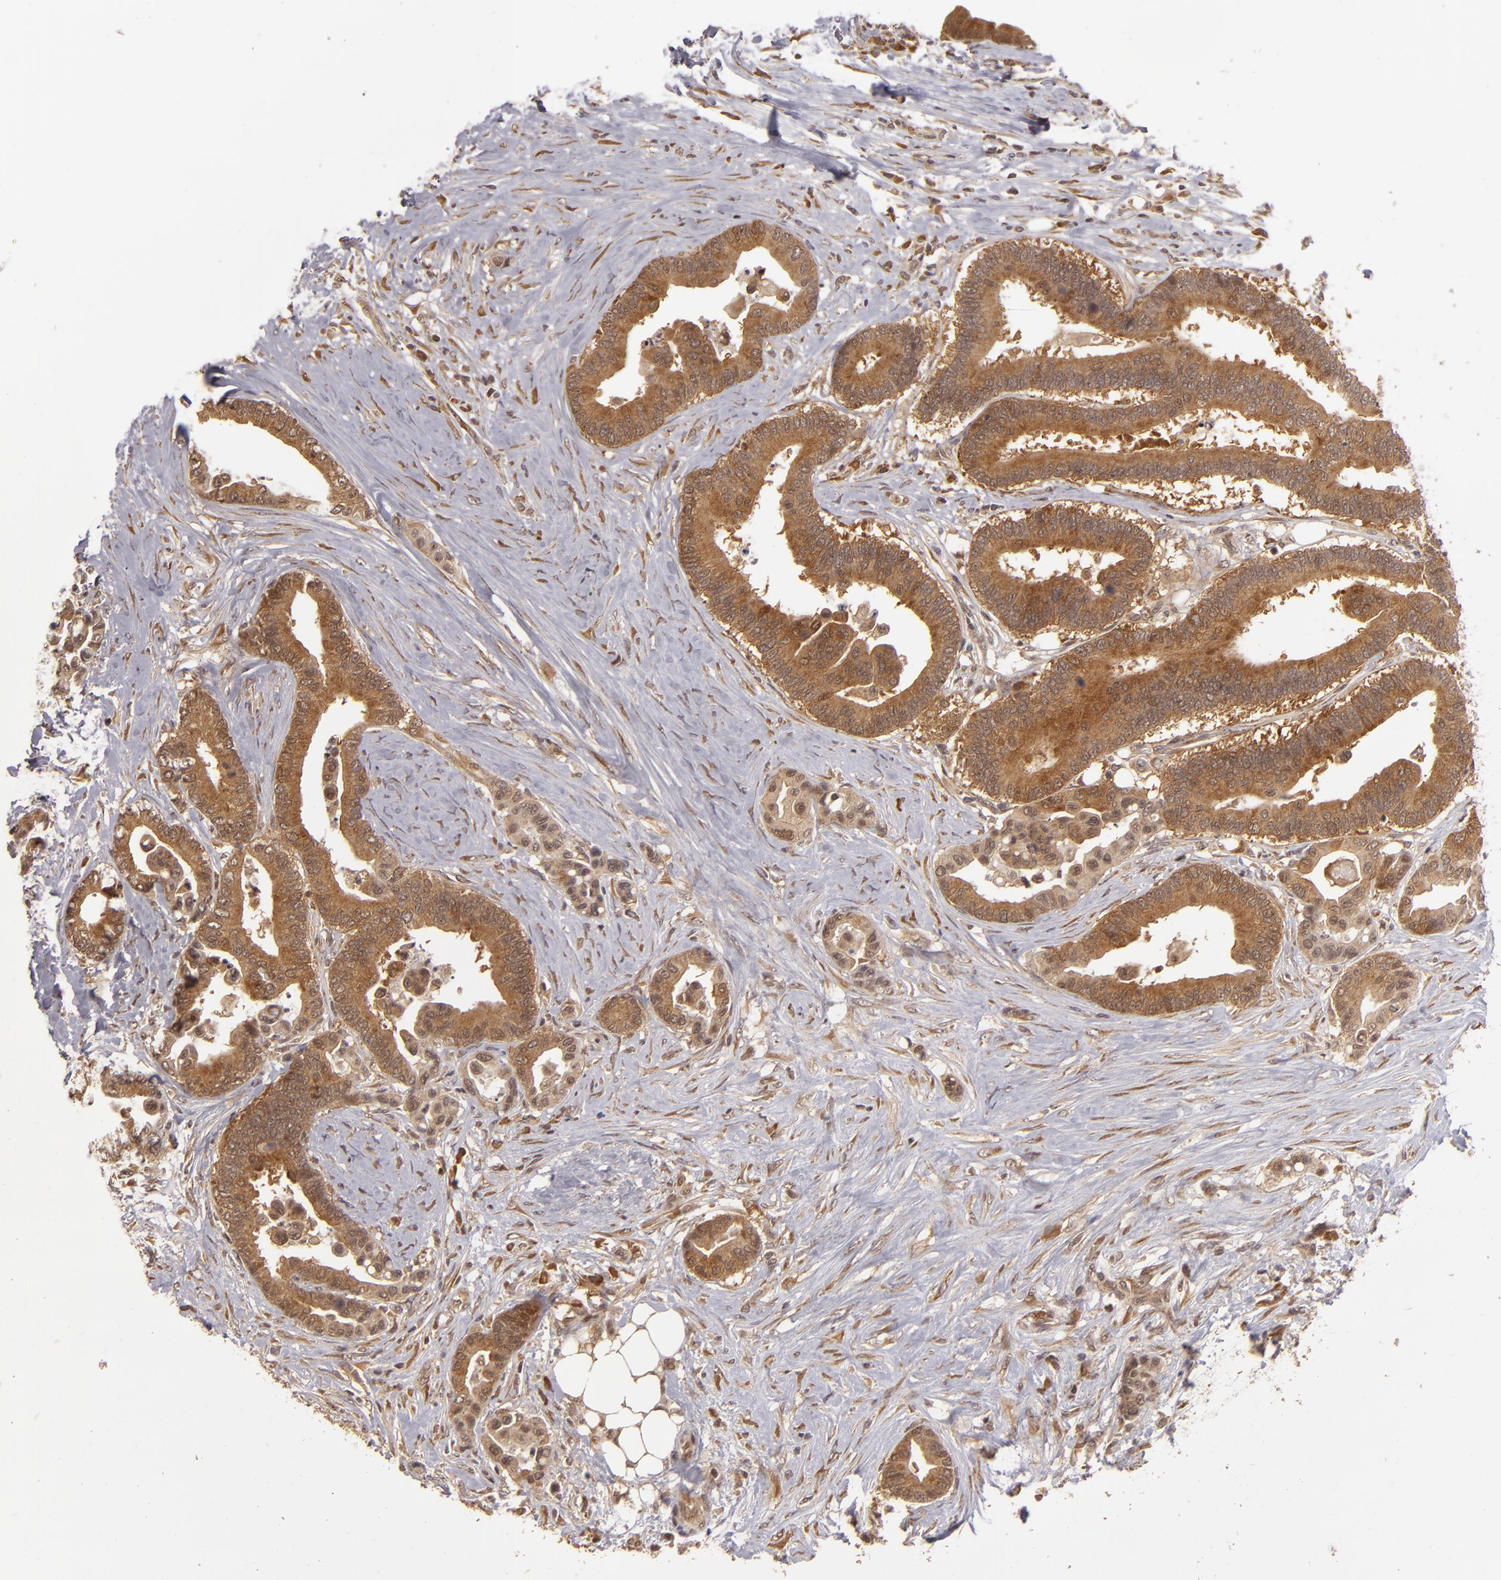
{"staining": {"intensity": "moderate", "quantity": ">75%", "location": "cytoplasmic/membranous"}, "tissue": "colorectal cancer", "cell_type": "Tumor cells", "image_type": "cancer", "snomed": [{"axis": "morphology", "description": "Adenocarcinoma, NOS"}, {"axis": "topography", "description": "Colon"}], "caption": "IHC micrograph of colorectal cancer (adenocarcinoma) stained for a protein (brown), which reveals medium levels of moderate cytoplasmic/membranous staining in approximately >75% of tumor cells.", "gene": "MAPK3", "patient": {"sex": "male", "age": 82}}